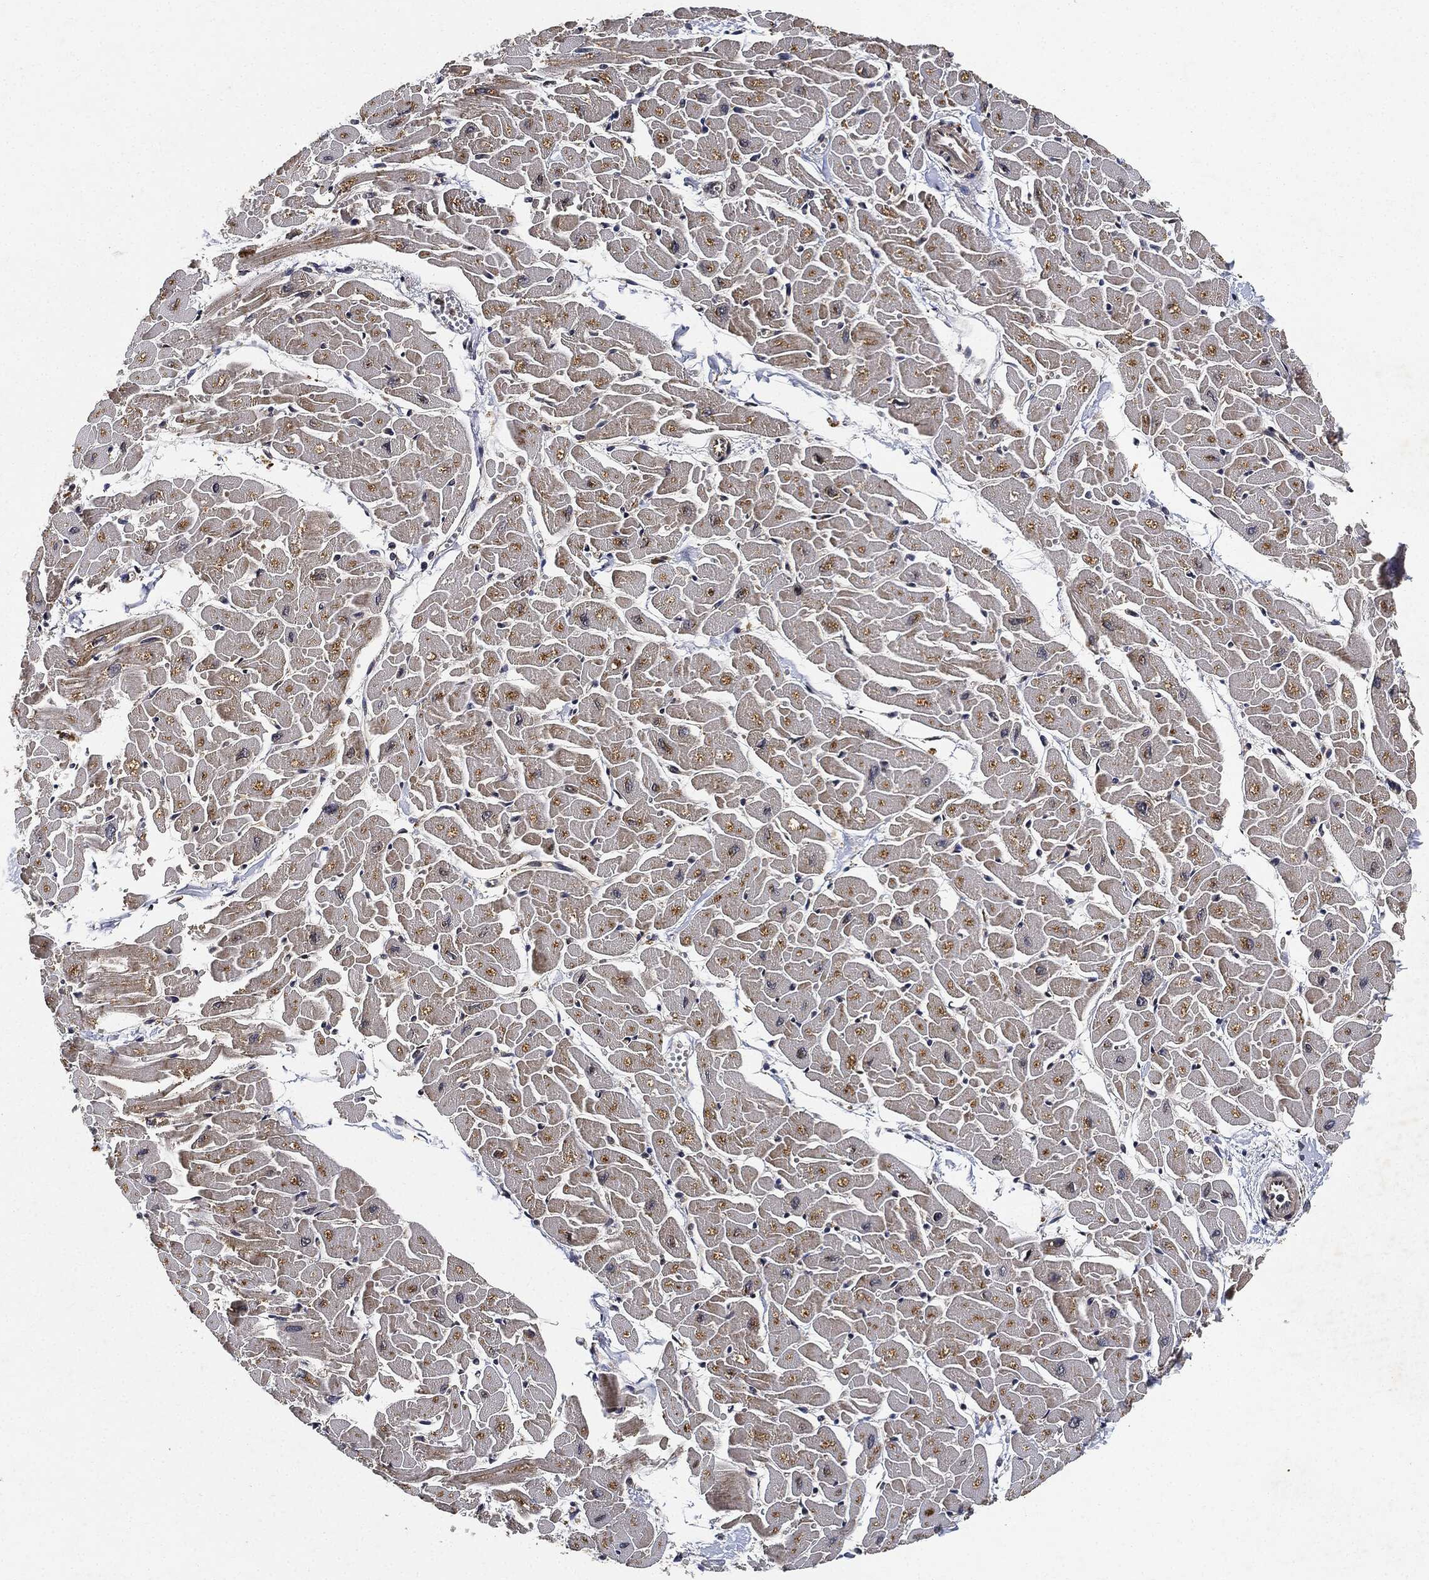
{"staining": {"intensity": "moderate", "quantity": "<25%", "location": "cytoplasmic/membranous"}, "tissue": "heart muscle", "cell_type": "Cardiomyocytes", "image_type": "normal", "snomed": [{"axis": "morphology", "description": "Normal tissue, NOS"}, {"axis": "topography", "description": "Heart"}], "caption": "Immunohistochemical staining of normal human heart muscle displays <25% levels of moderate cytoplasmic/membranous protein staining in about <25% of cardiomyocytes.", "gene": "MLST8", "patient": {"sex": "male", "age": 57}}